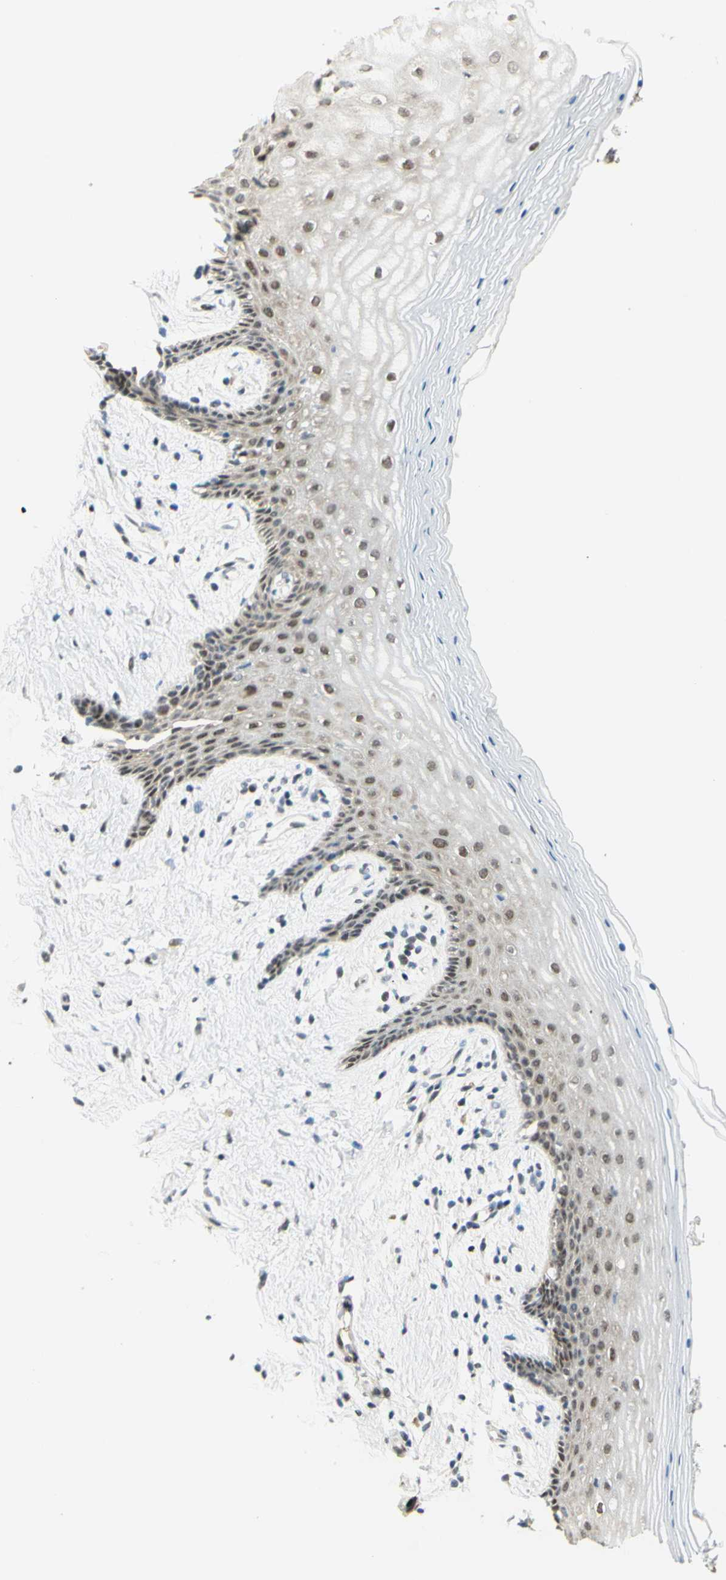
{"staining": {"intensity": "weak", "quantity": "<25%", "location": "cytoplasmic/membranous,nuclear"}, "tissue": "vagina", "cell_type": "Squamous epithelial cells", "image_type": "normal", "snomed": [{"axis": "morphology", "description": "Normal tissue, NOS"}, {"axis": "topography", "description": "Vagina"}], "caption": "Immunohistochemistry (IHC) micrograph of normal vagina: human vagina stained with DAB (3,3'-diaminobenzidine) shows no significant protein staining in squamous epithelial cells. The staining was performed using DAB (3,3'-diaminobenzidine) to visualize the protein expression in brown, while the nuclei were stained in blue with hematoxylin (Magnification: 20x).", "gene": "DDX1", "patient": {"sex": "female", "age": 44}}